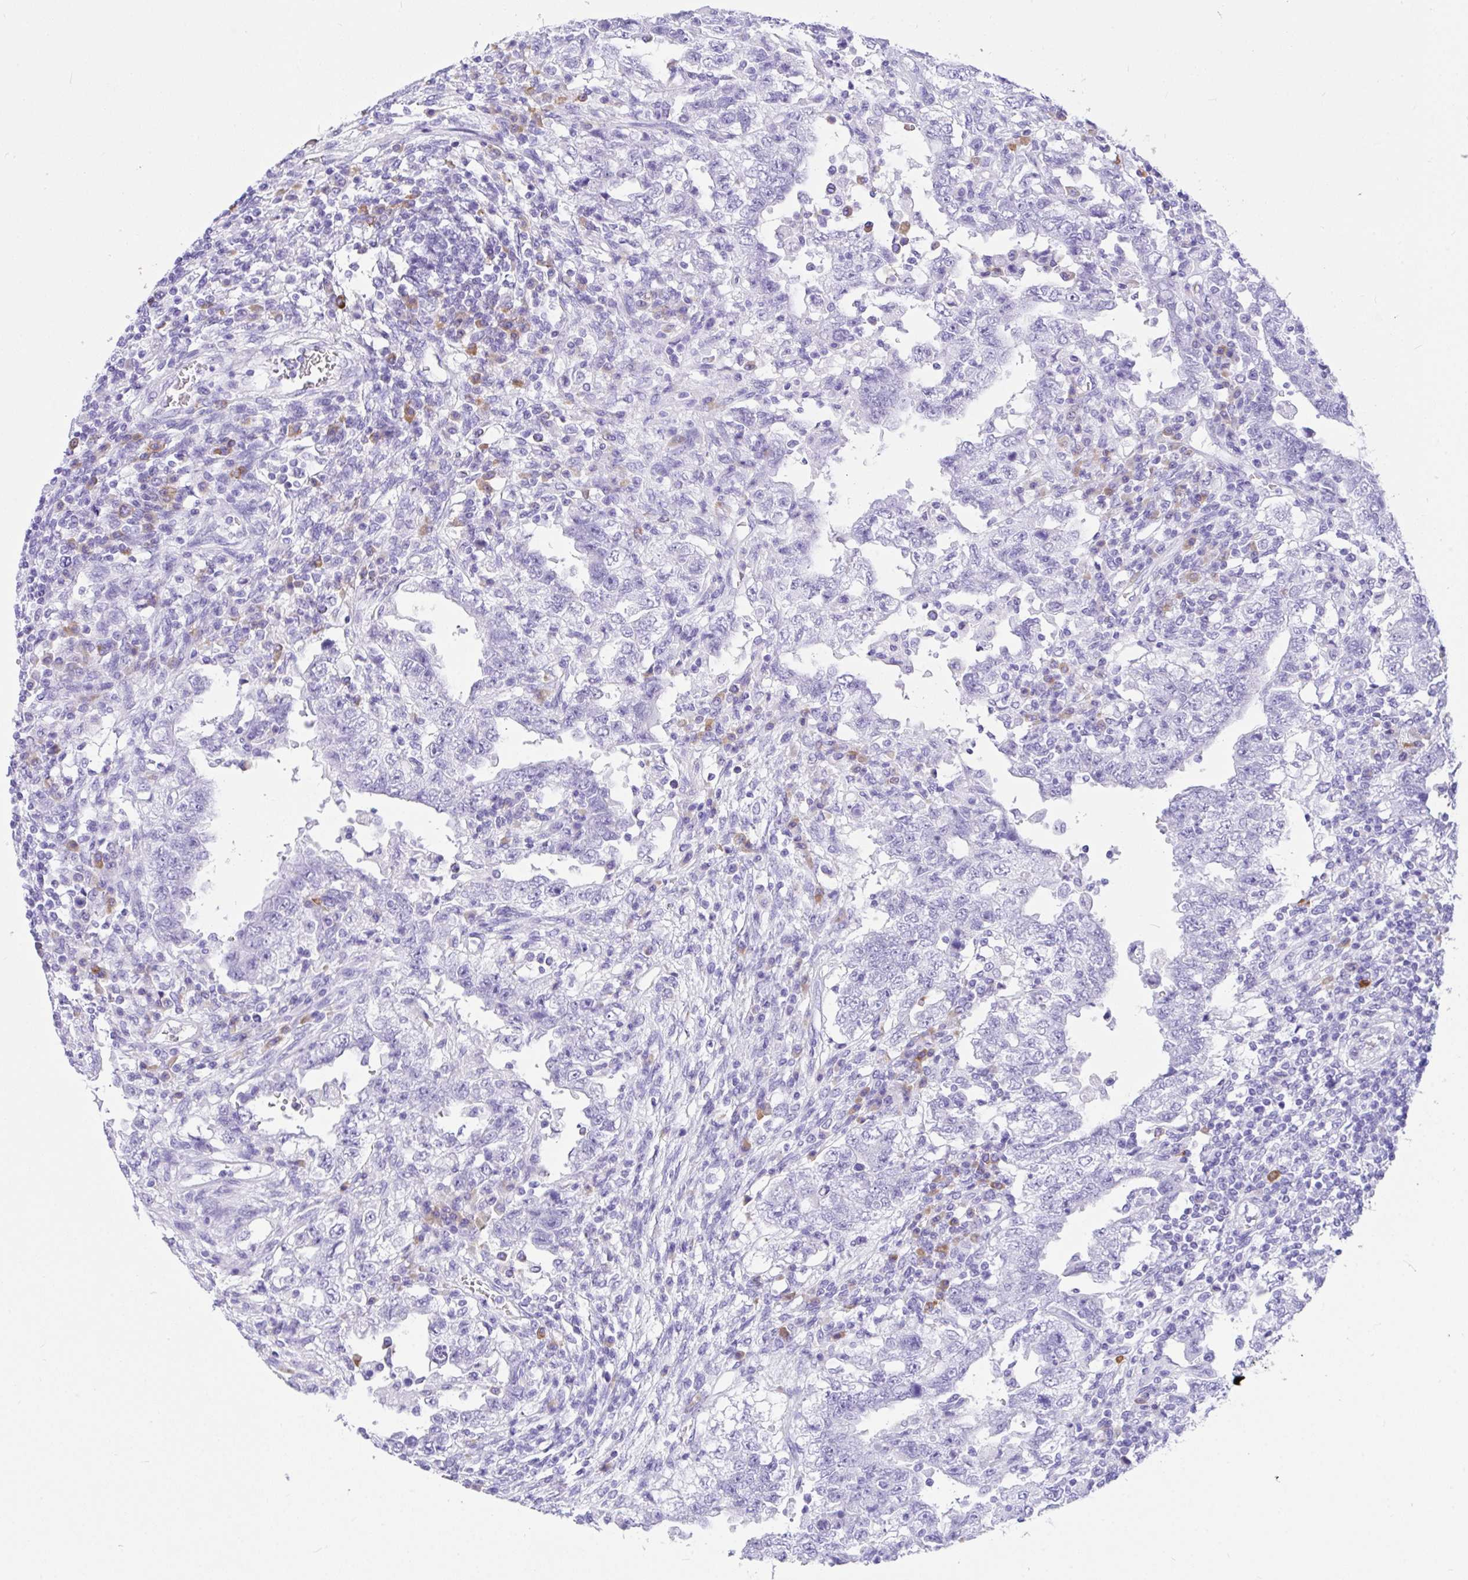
{"staining": {"intensity": "negative", "quantity": "none", "location": "none"}, "tissue": "testis cancer", "cell_type": "Tumor cells", "image_type": "cancer", "snomed": [{"axis": "morphology", "description": "Carcinoma, Embryonal, NOS"}, {"axis": "topography", "description": "Testis"}], "caption": "This photomicrograph is of testis embryonal carcinoma stained with immunohistochemistry to label a protein in brown with the nuclei are counter-stained blue. There is no staining in tumor cells.", "gene": "BEST4", "patient": {"sex": "male", "age": 26}}